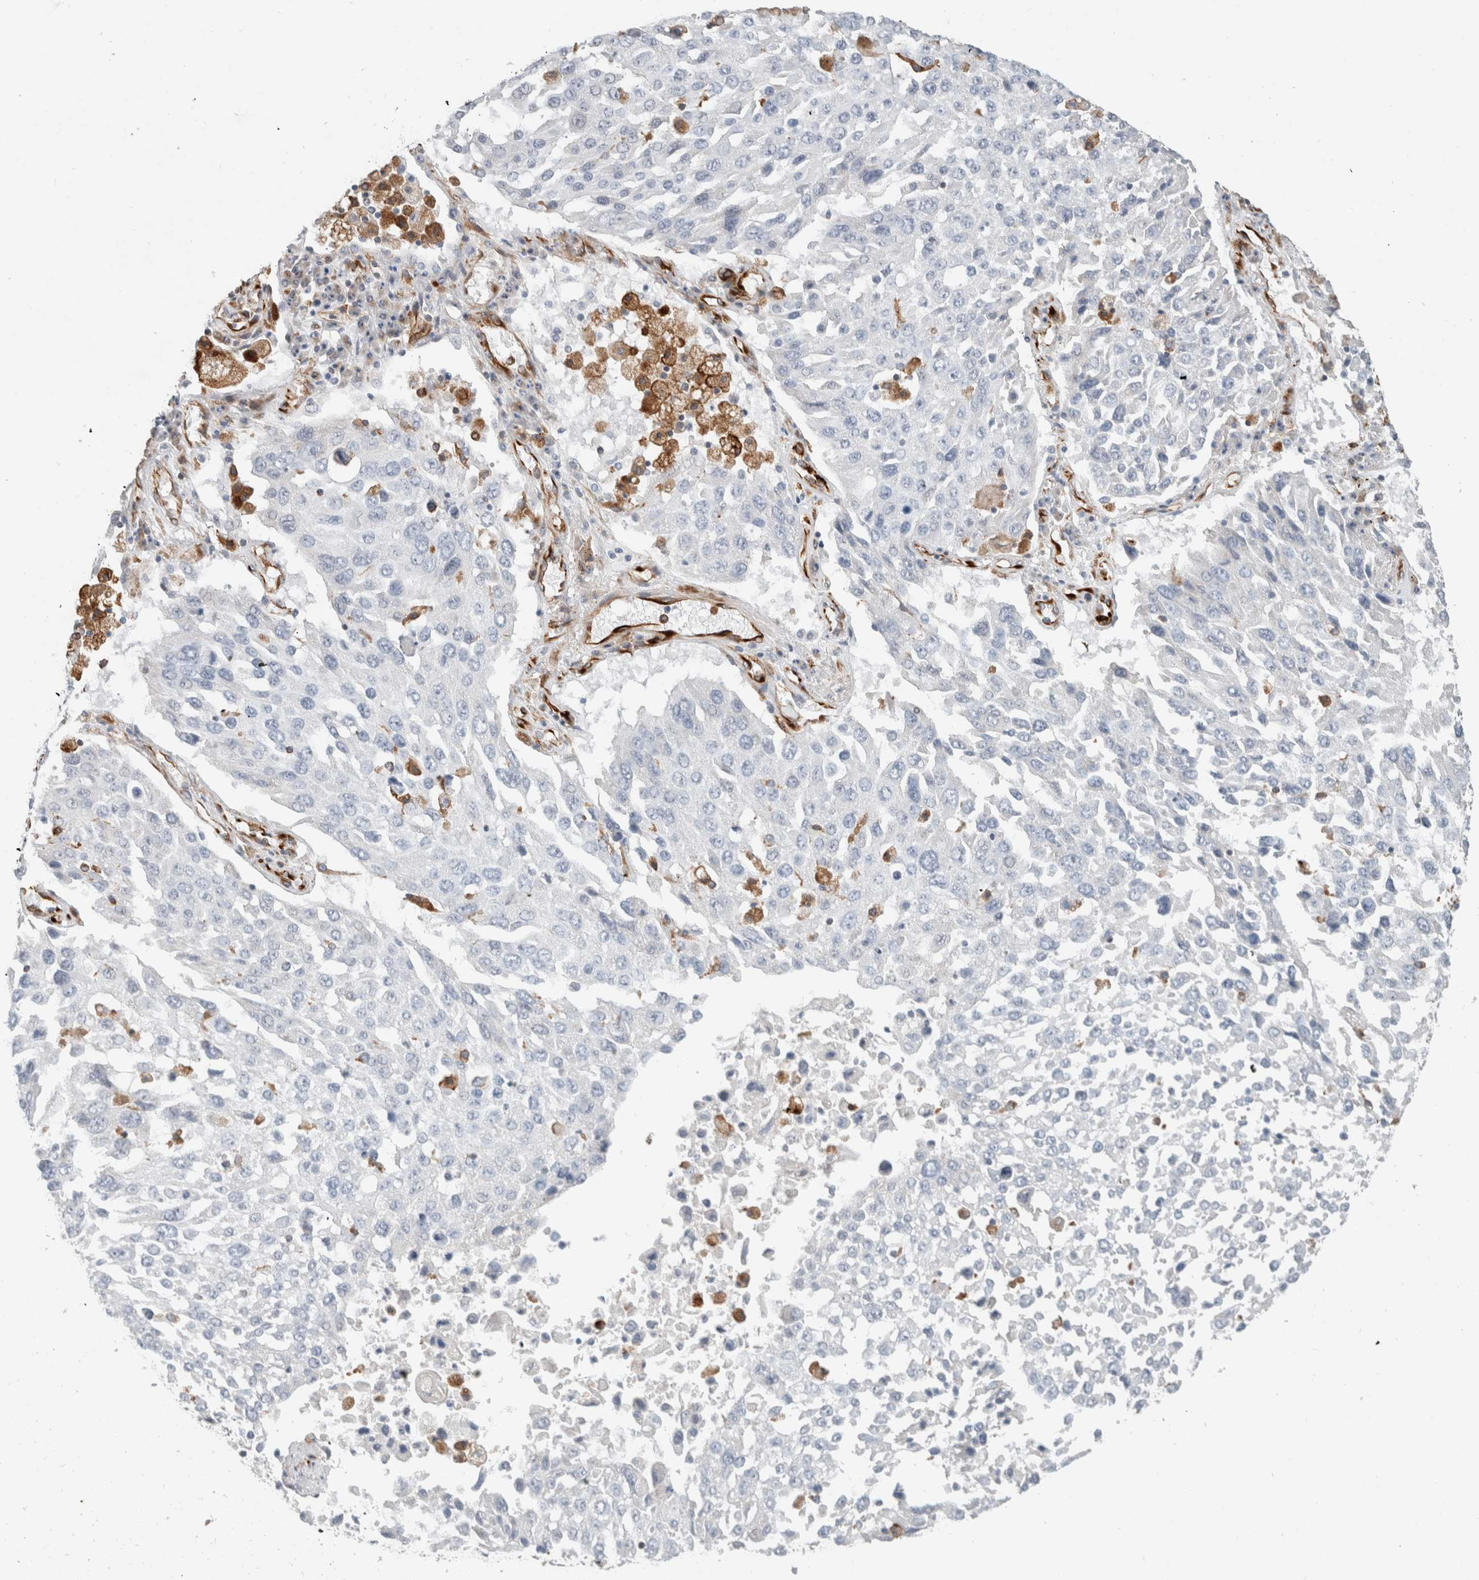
{"staining": {"intensity": "negative", "quantity": "none", "location": "none"}, "tissue": "lung cancer", "cell_type": "Tumor cells", "image_type": "cancer", "snomed": [{"axis": "morphology", "description": "Squamous cell carcinoma, NOS"}, {"axis": "topography", "description": "Lung"}], "caption": "DAB (3,3'-diaminobenzidine) immunohistochemical staining of human lung cancer exhibits no significant positivity in tumor cells. (DAB immunohistochemistry, high magnification).", "gene": "LY86", "patient": {"sex": "male", "age": 65}}